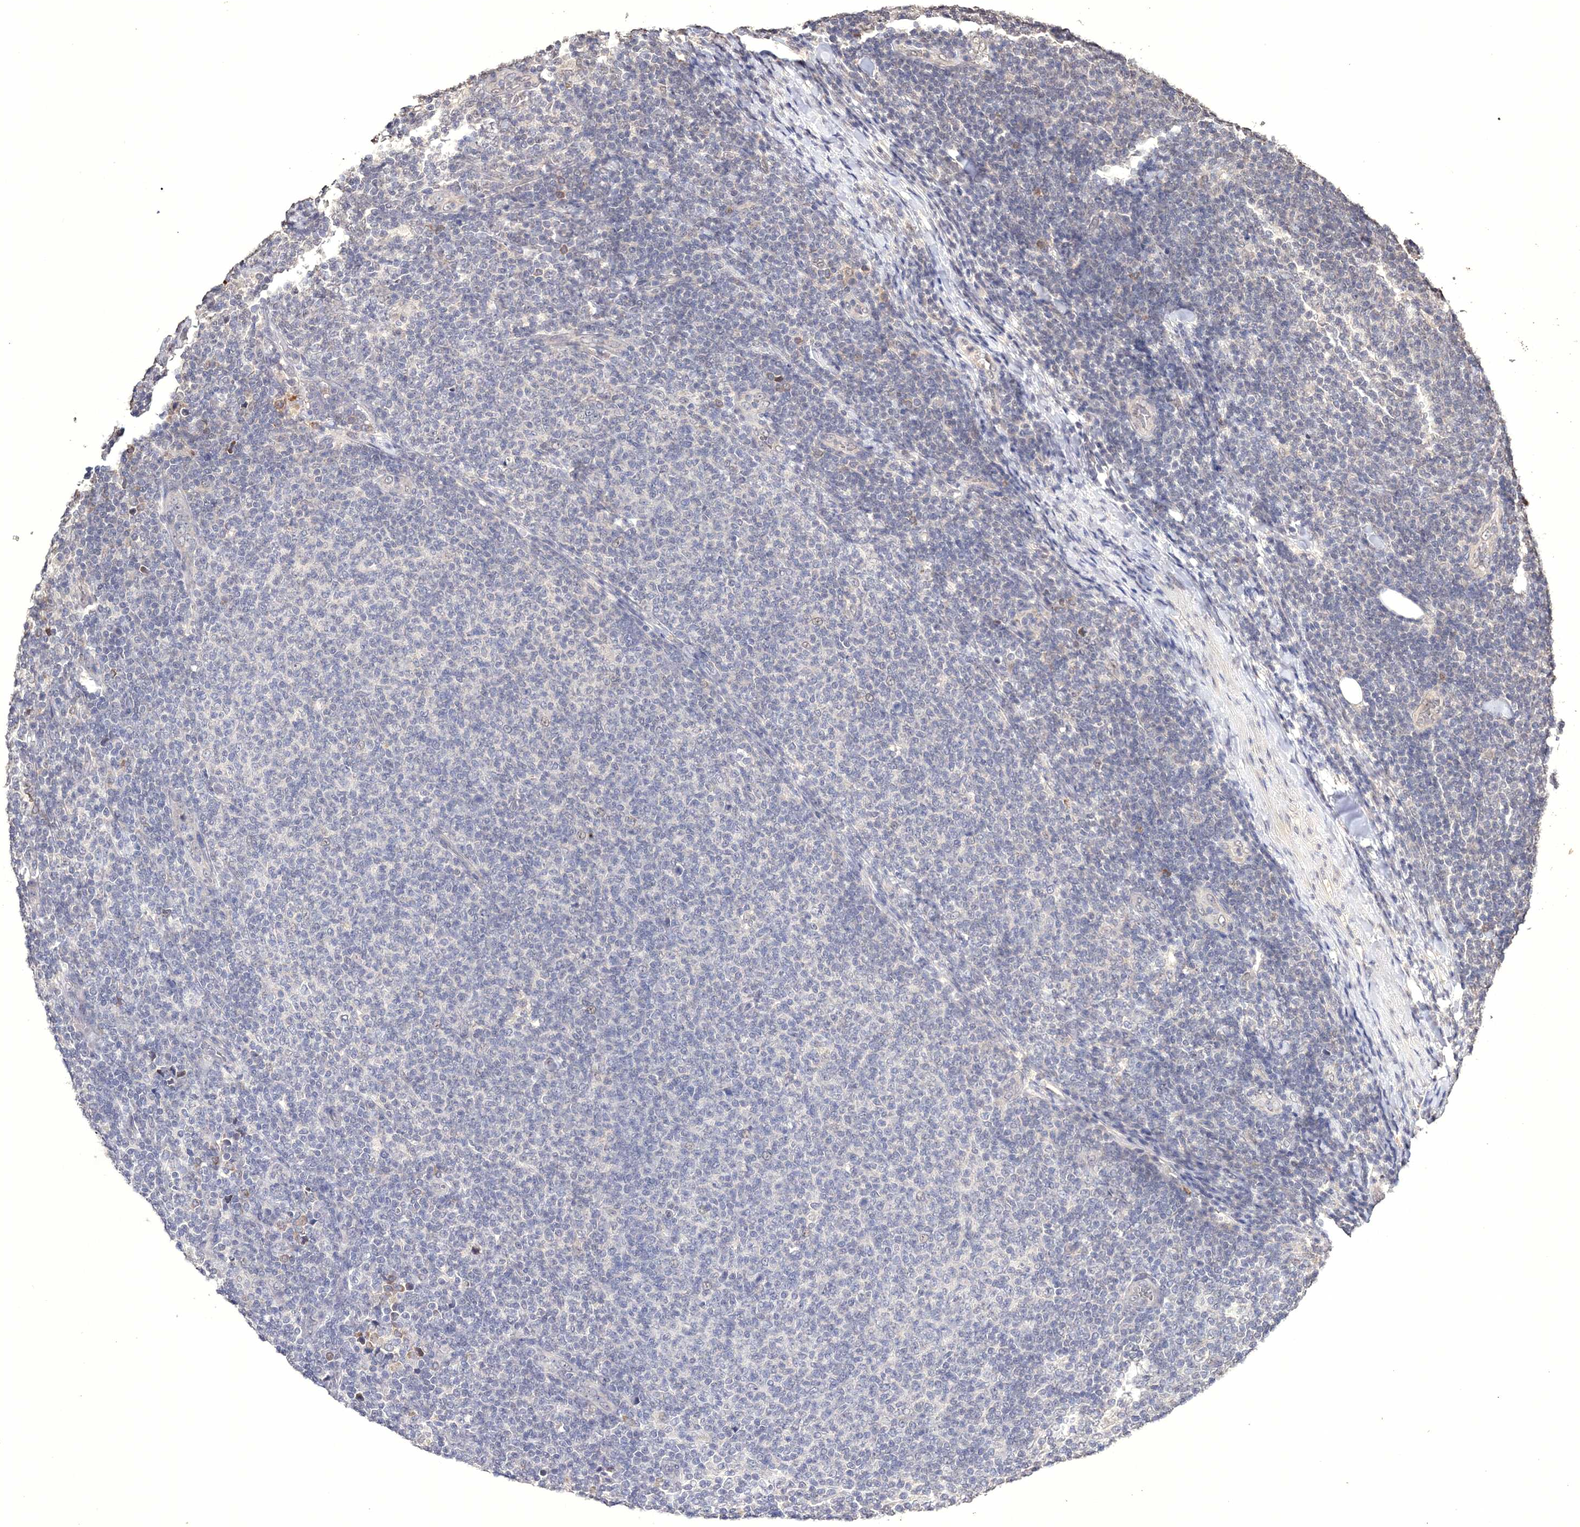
{"staining": {"intensity": "negative", "quantity": "none", "location": "none"}, "tissue": "lymphoma", "cell_type": "Tumor cells", "image_type": "cancer", "snomed": [{"axis": "morphology", "description": "Malignant lymphoma, non-Hodgkin's type, Low grade"}, {"axis": "topography", "description": "Lymph node"}], "caption": "IHC micrograph of neoplastic tissue: human malignant lymphoma, non-Hodgkin's type (low-grade) stained with DAB demonstrates no significant protein expression in tumor cells. (DAB (3,3'-diaminobenzidine) immunohistochemistry (IHC) visualized using brightfield microscopy, high magnification).", "gene": "GPN1", "patient": {"sex": "male", "age": 66}}